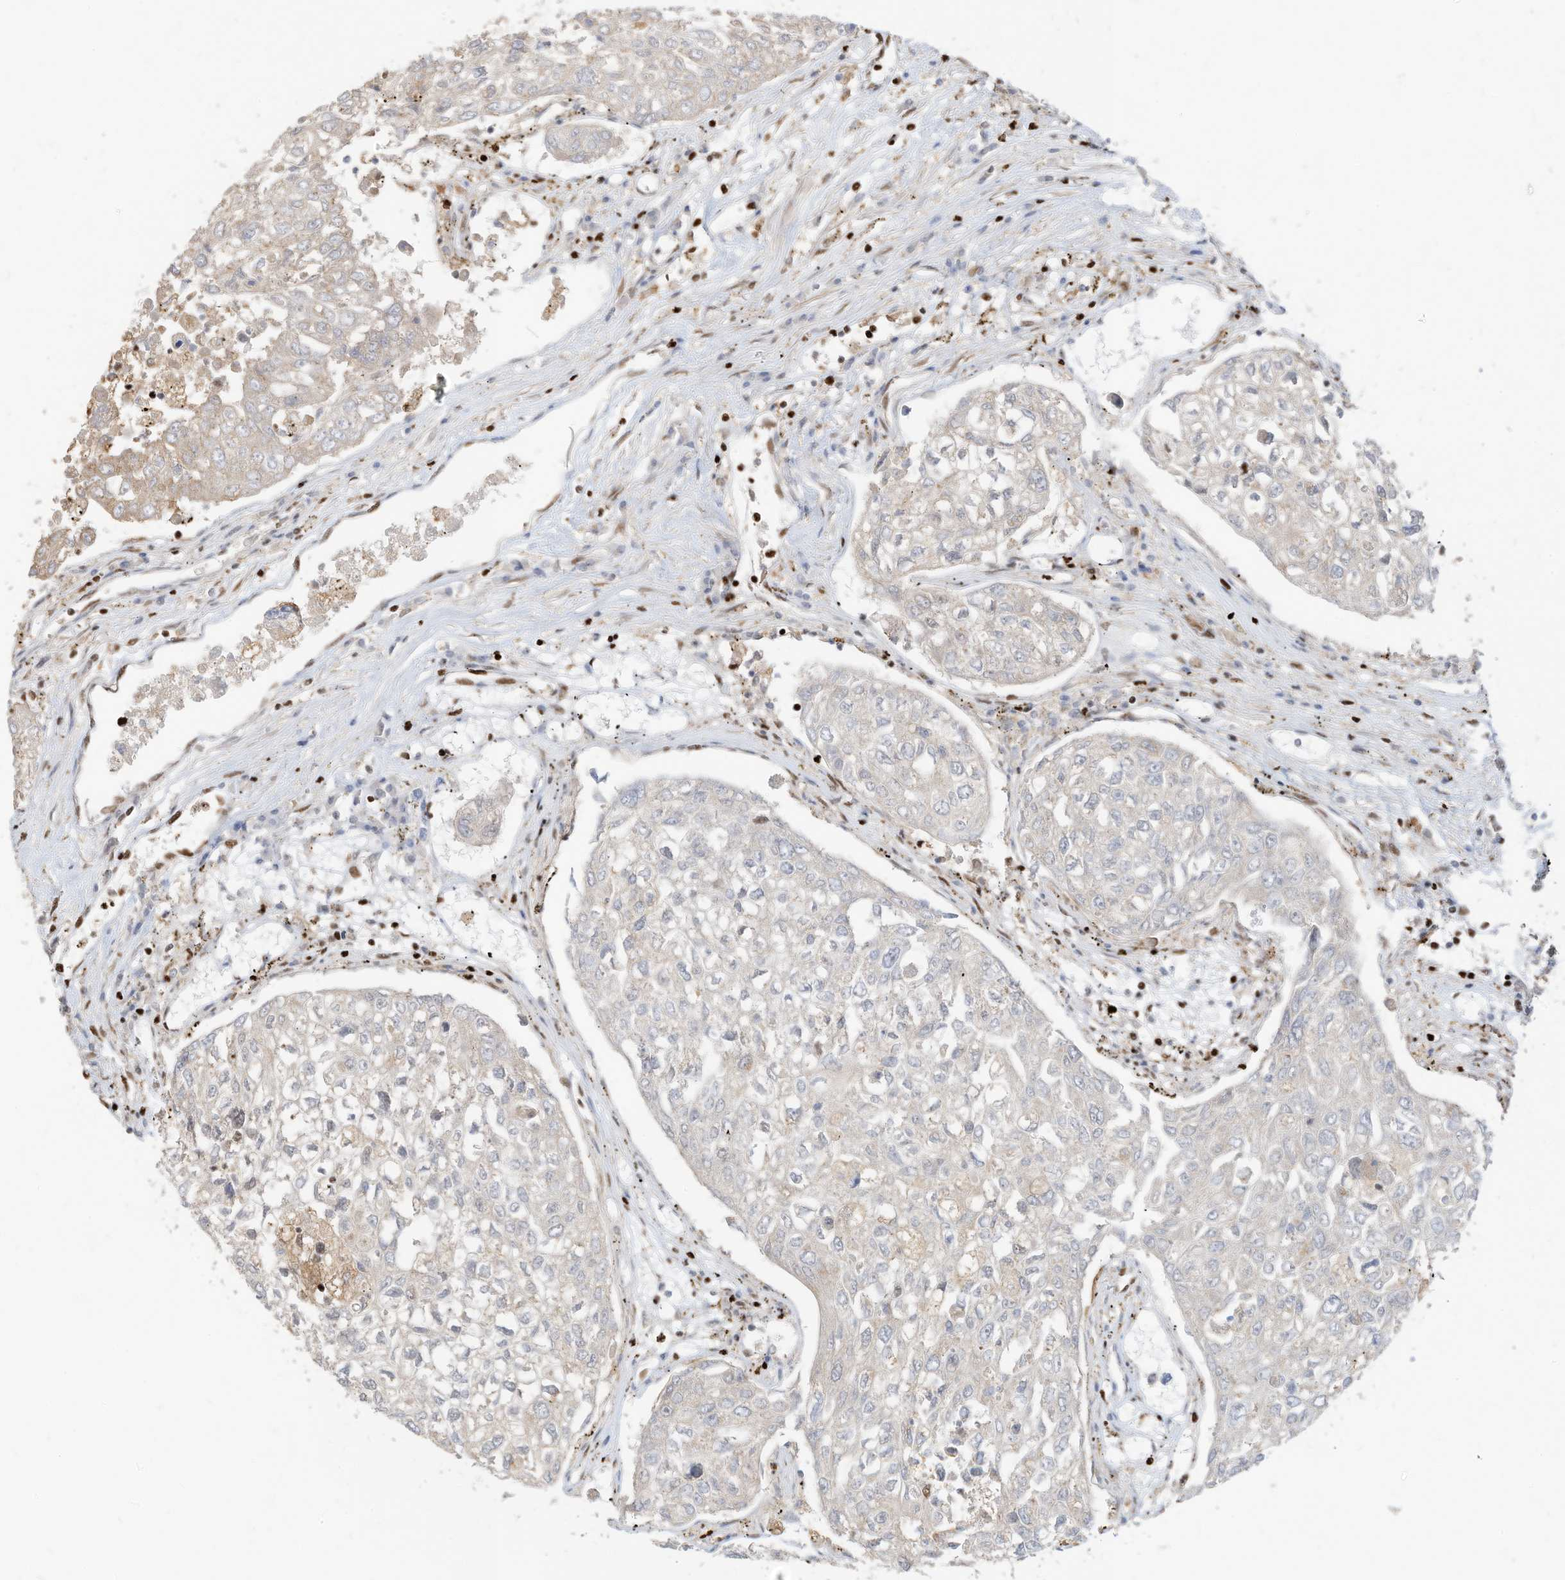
{"staining": {"intensity": "weak", "quantity": "<25%", "location": "cytoplasmic/membranous"}, "tissue": "urothelial cancer", "cell_type": "Tumor cells", "image_type": "cancer", "snomed": [{"axis": "morphology", "description": "Urothelial carcinoma, High grade"}, {"axis": "topography", "description": "Lymph node"}, {"axis": "topography", "description": "Urinary bladder"}], "caption": "An immunohistochemistry micrograph of urothelial cancer is shown. There is no staining in tumor cells of urothelial cancer. (DAB IHC visualized using brightfield microscopy, high magnification).", "gene": "SAMD15", "patient": {"sex": "male", "age": 51}}